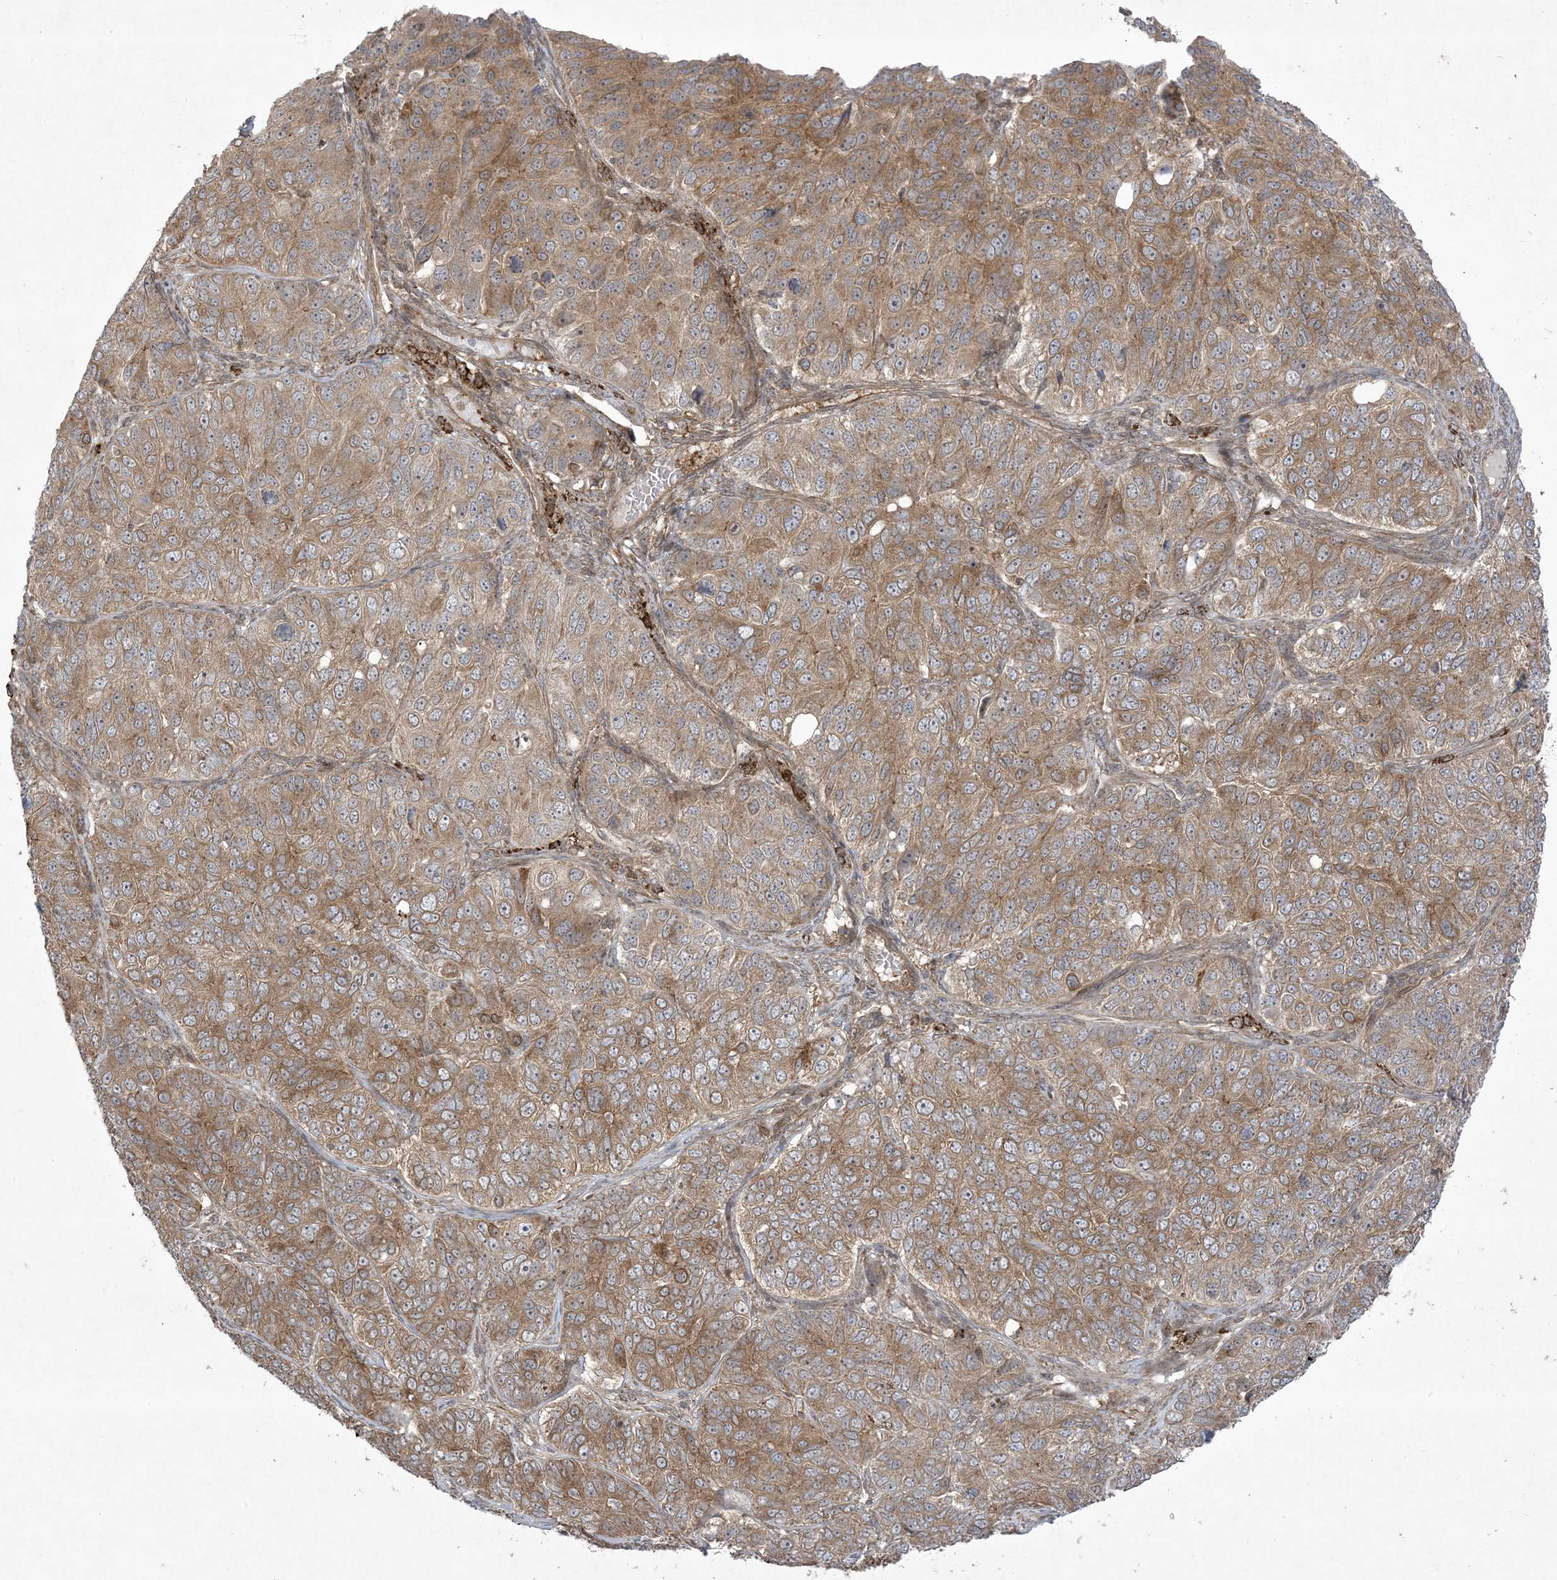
{"staining": {"intensity": "moderate", "quantity": ">75%", "location": "cytoplasmic/membranous,nuclear"}, "tissue": "ovarian cancer", "cell_type": "Tumor cells", "image_type": "cancer", "snomed": [{"axis": "morphology", "description": "Carcinoma, endometroid"}, {"axis": "topography", "description": "Ovary"}], "caption": "Endometroid carcinoma (ovarian) stained for a protein (brown) displays moderate cytoplasmic/membranous and nuclear positive expression in approximately >75% of tumor cells.", "gene": "SOGA3", "patient": {"sex": "female", "age": 51}}